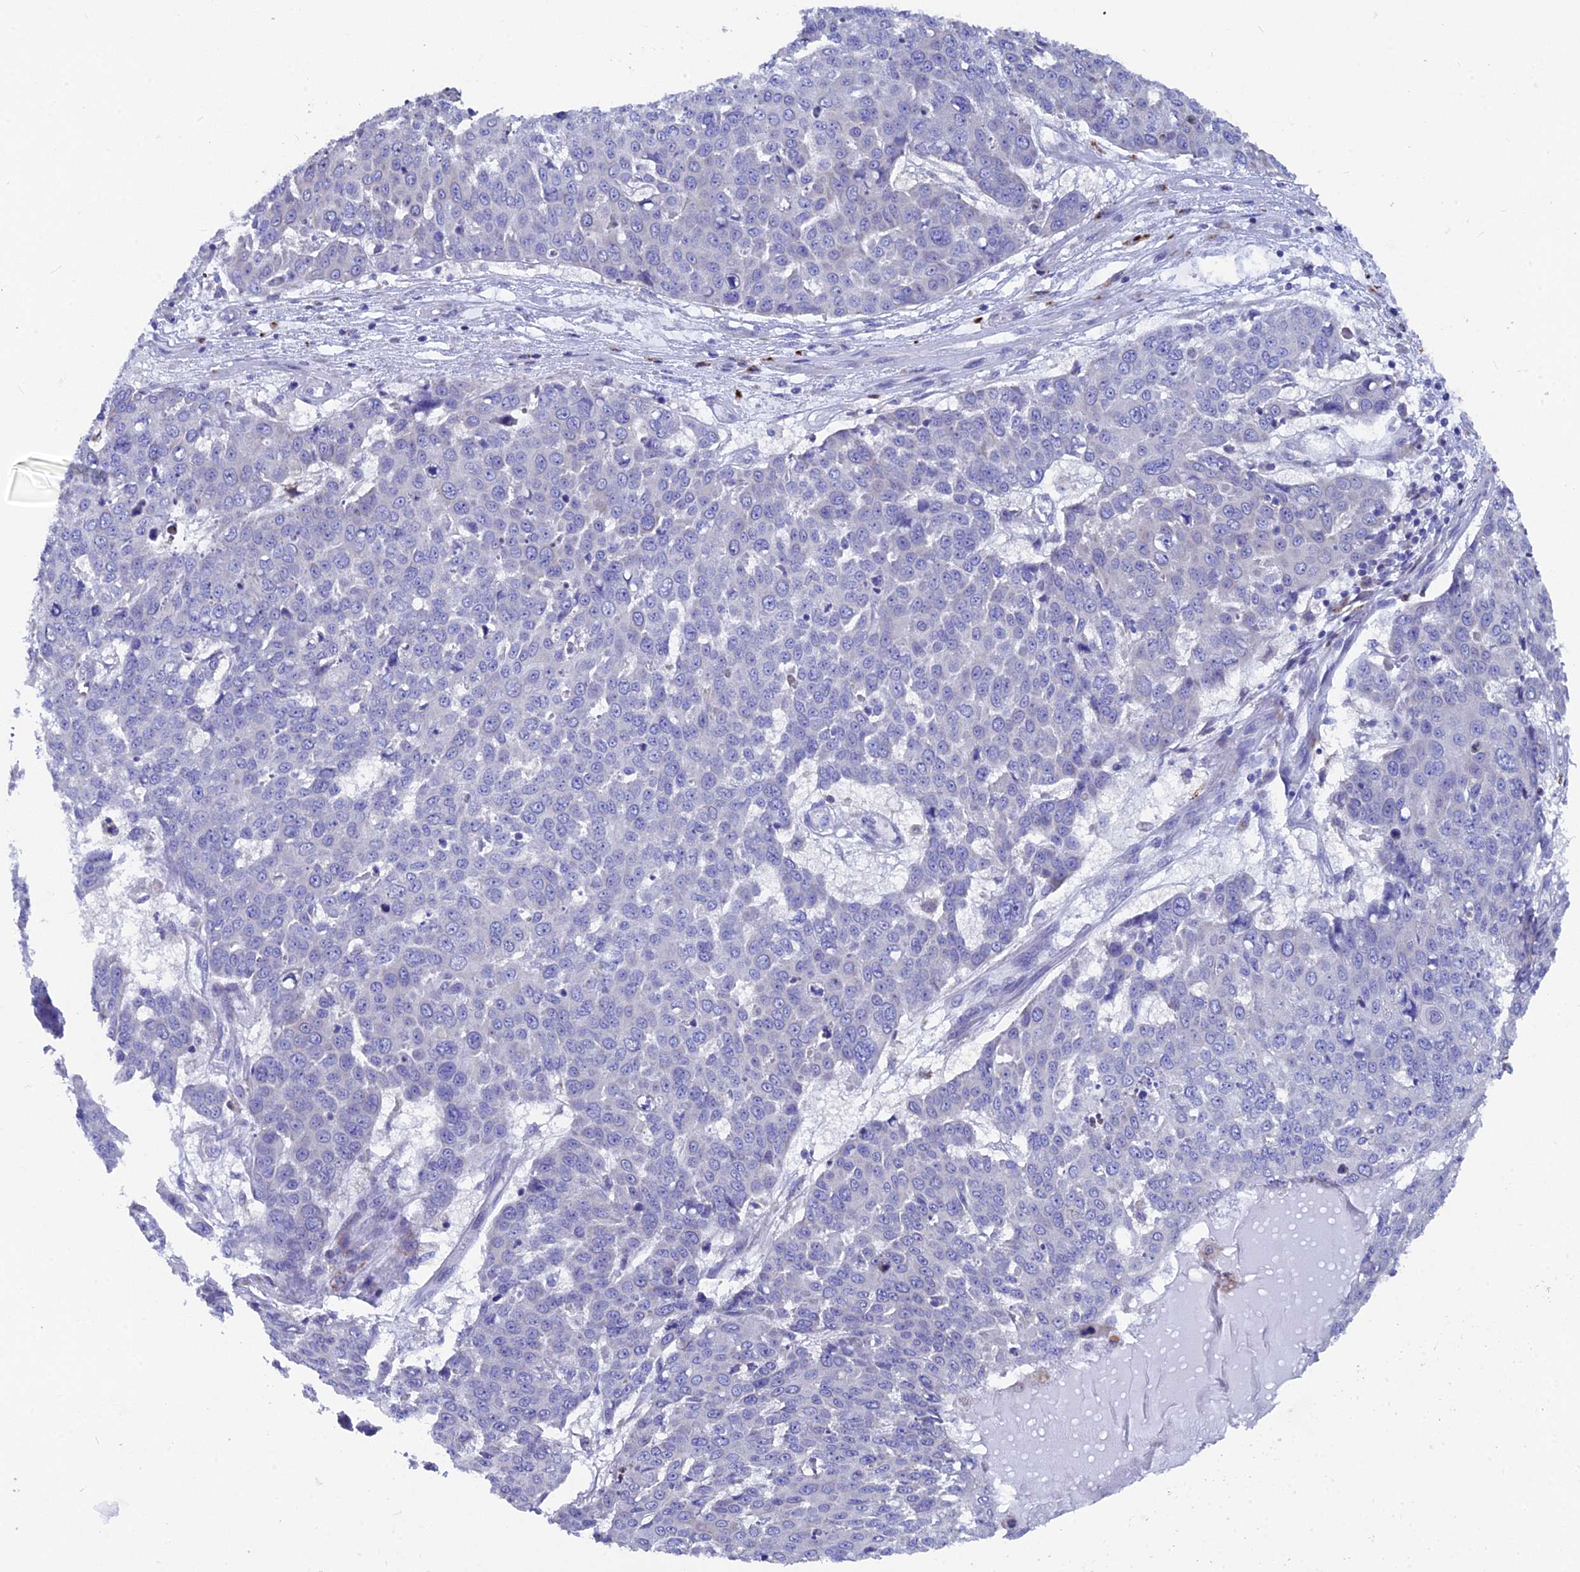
{"staining": {"intensity": "negative", "quantity": "none", "location": "none"}, "tissue": "skin cancer", "cell_type": "Tumor cells", "image_type": "cancer", "snomed": [{"axis": "morphology", "description": "Squamous cell carcinoma, NOS"}, {"axis": "topography", "description": "Skin"}], "caption": "Histopathology image shows no protein staining in tumor cells of skin squamous cell carcinoma tissue.", "gene": "AK4", "patient": {"sex": "male", "age": 71}}